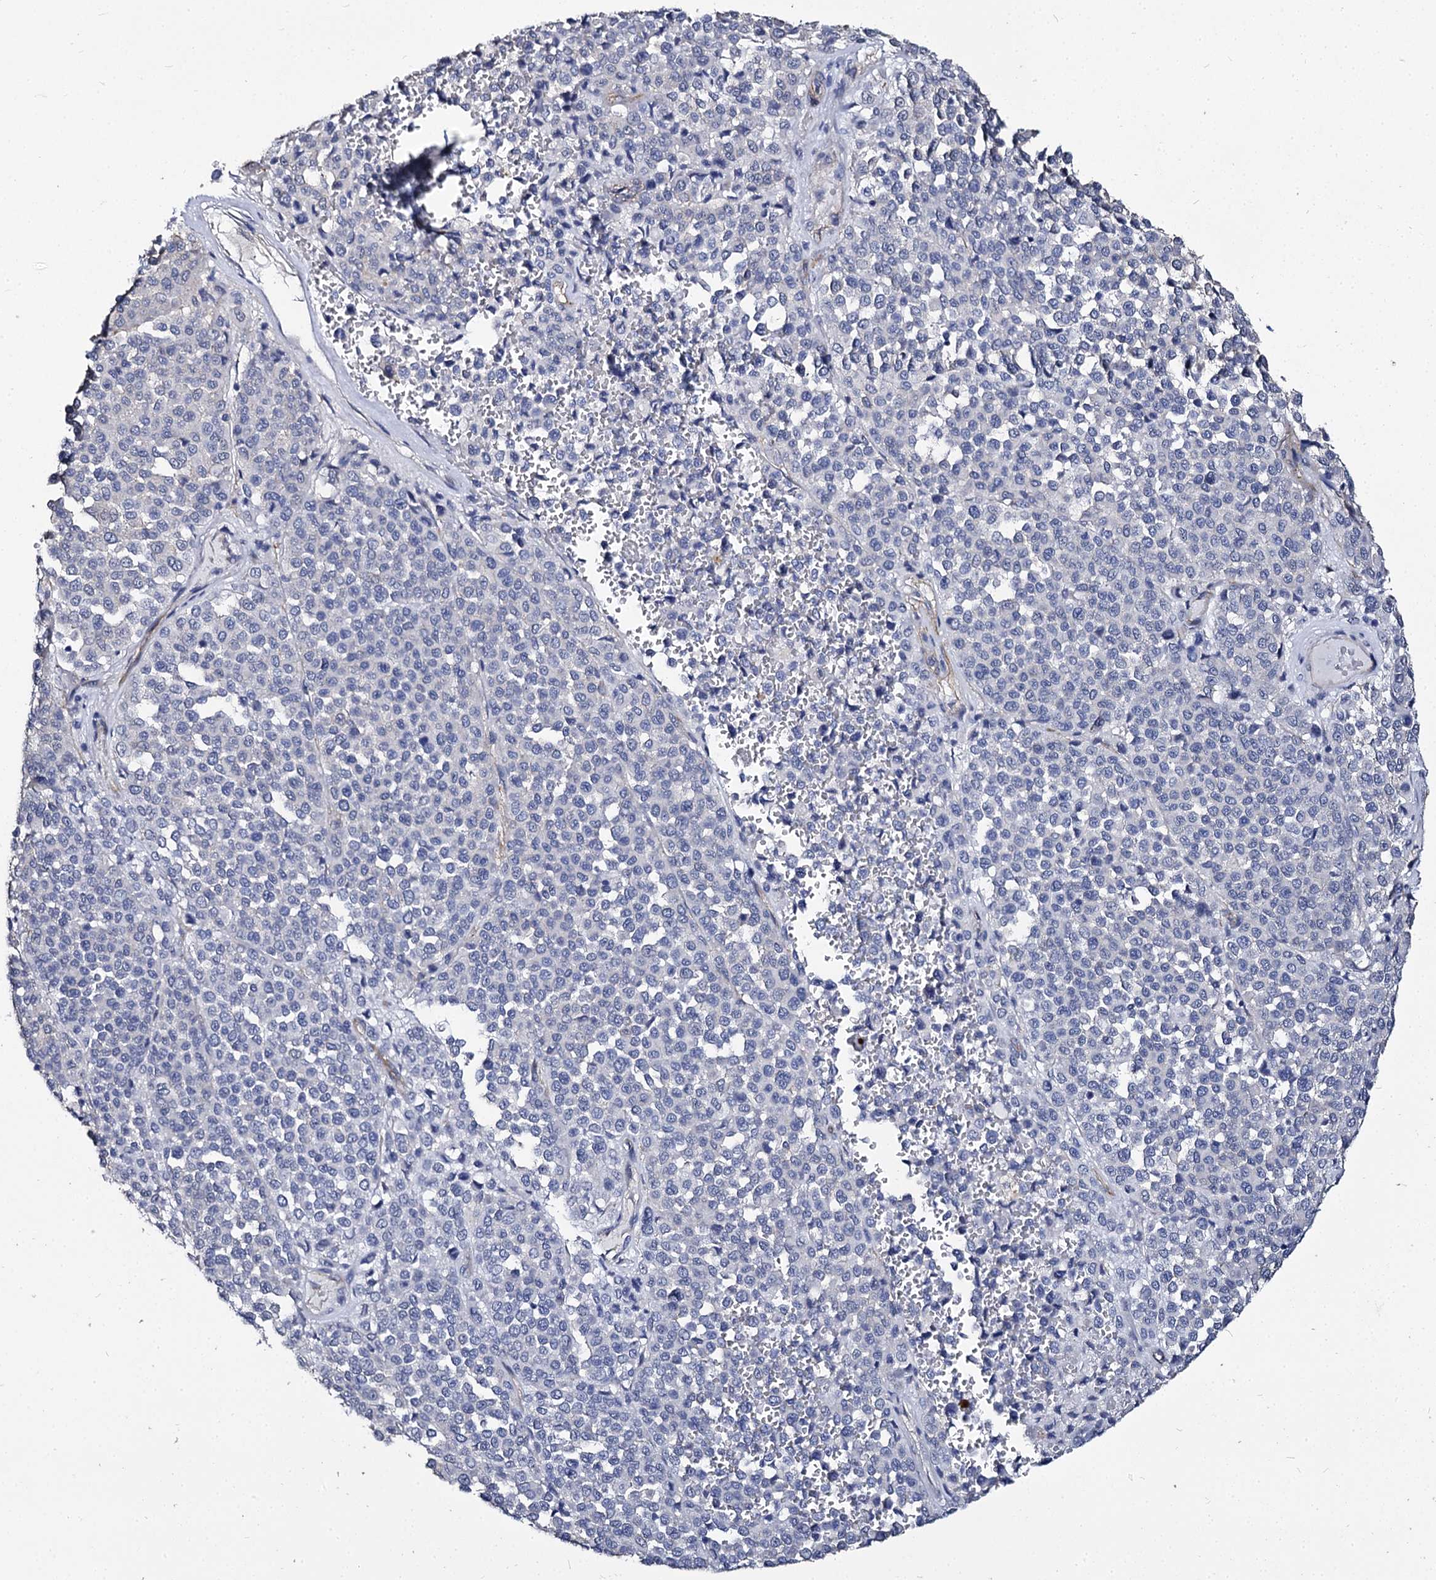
{"staining": {"intensity": "negative", "quantity": "none", "location": "none"}, "tissue": "melanoma", "cell_type": "Tumor cells", "image_type": "cancer", "snomed": [{"axis": "morphology", "description": "Malignant melanoma, Metastatic site"}, {"axis": "topography", "description": "Pancreas"}], "caption": "Immunohistochemistry of melanoma demonstrates no staining in tumor cells.", "gene": "CBFB", "patient": {"sex": "female", "age": 30}}